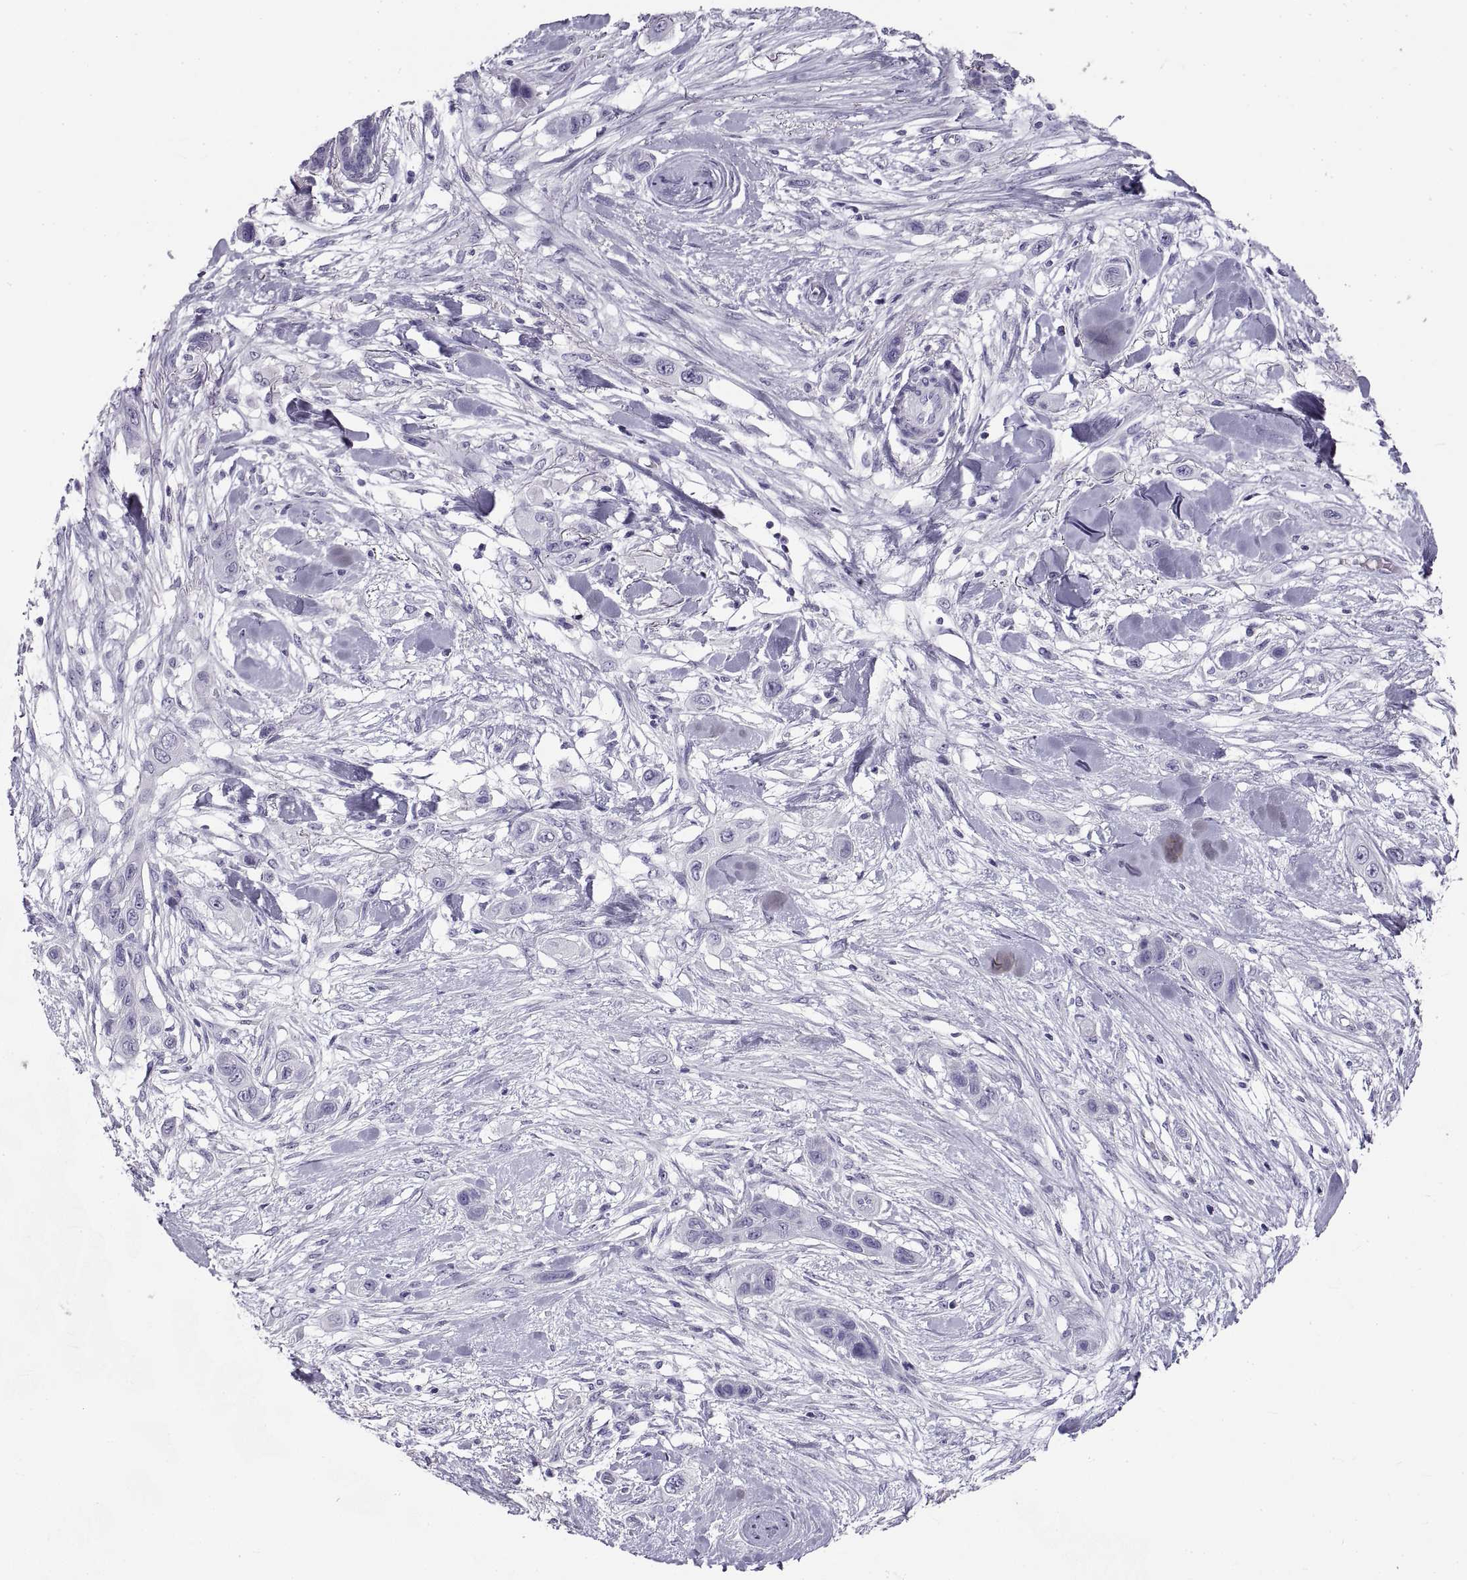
{"staining": {"intensity": "negative", "quantity": "none", "location": "none"}, "tissue": "skin cancer", "cell_type": "Tumor cells", "image_type": "cancer", "snomed": [{"axis": "morphology", "description": "Squamous cell carcinoma, NOS"}, {"axis": "topography", "description": "Skin"}], "caption": "The image demonstrates no significant expression in tumor cells of skin cancer.", "gene": "RLBP1", "patient": {"sex": "male", "age": 79}}